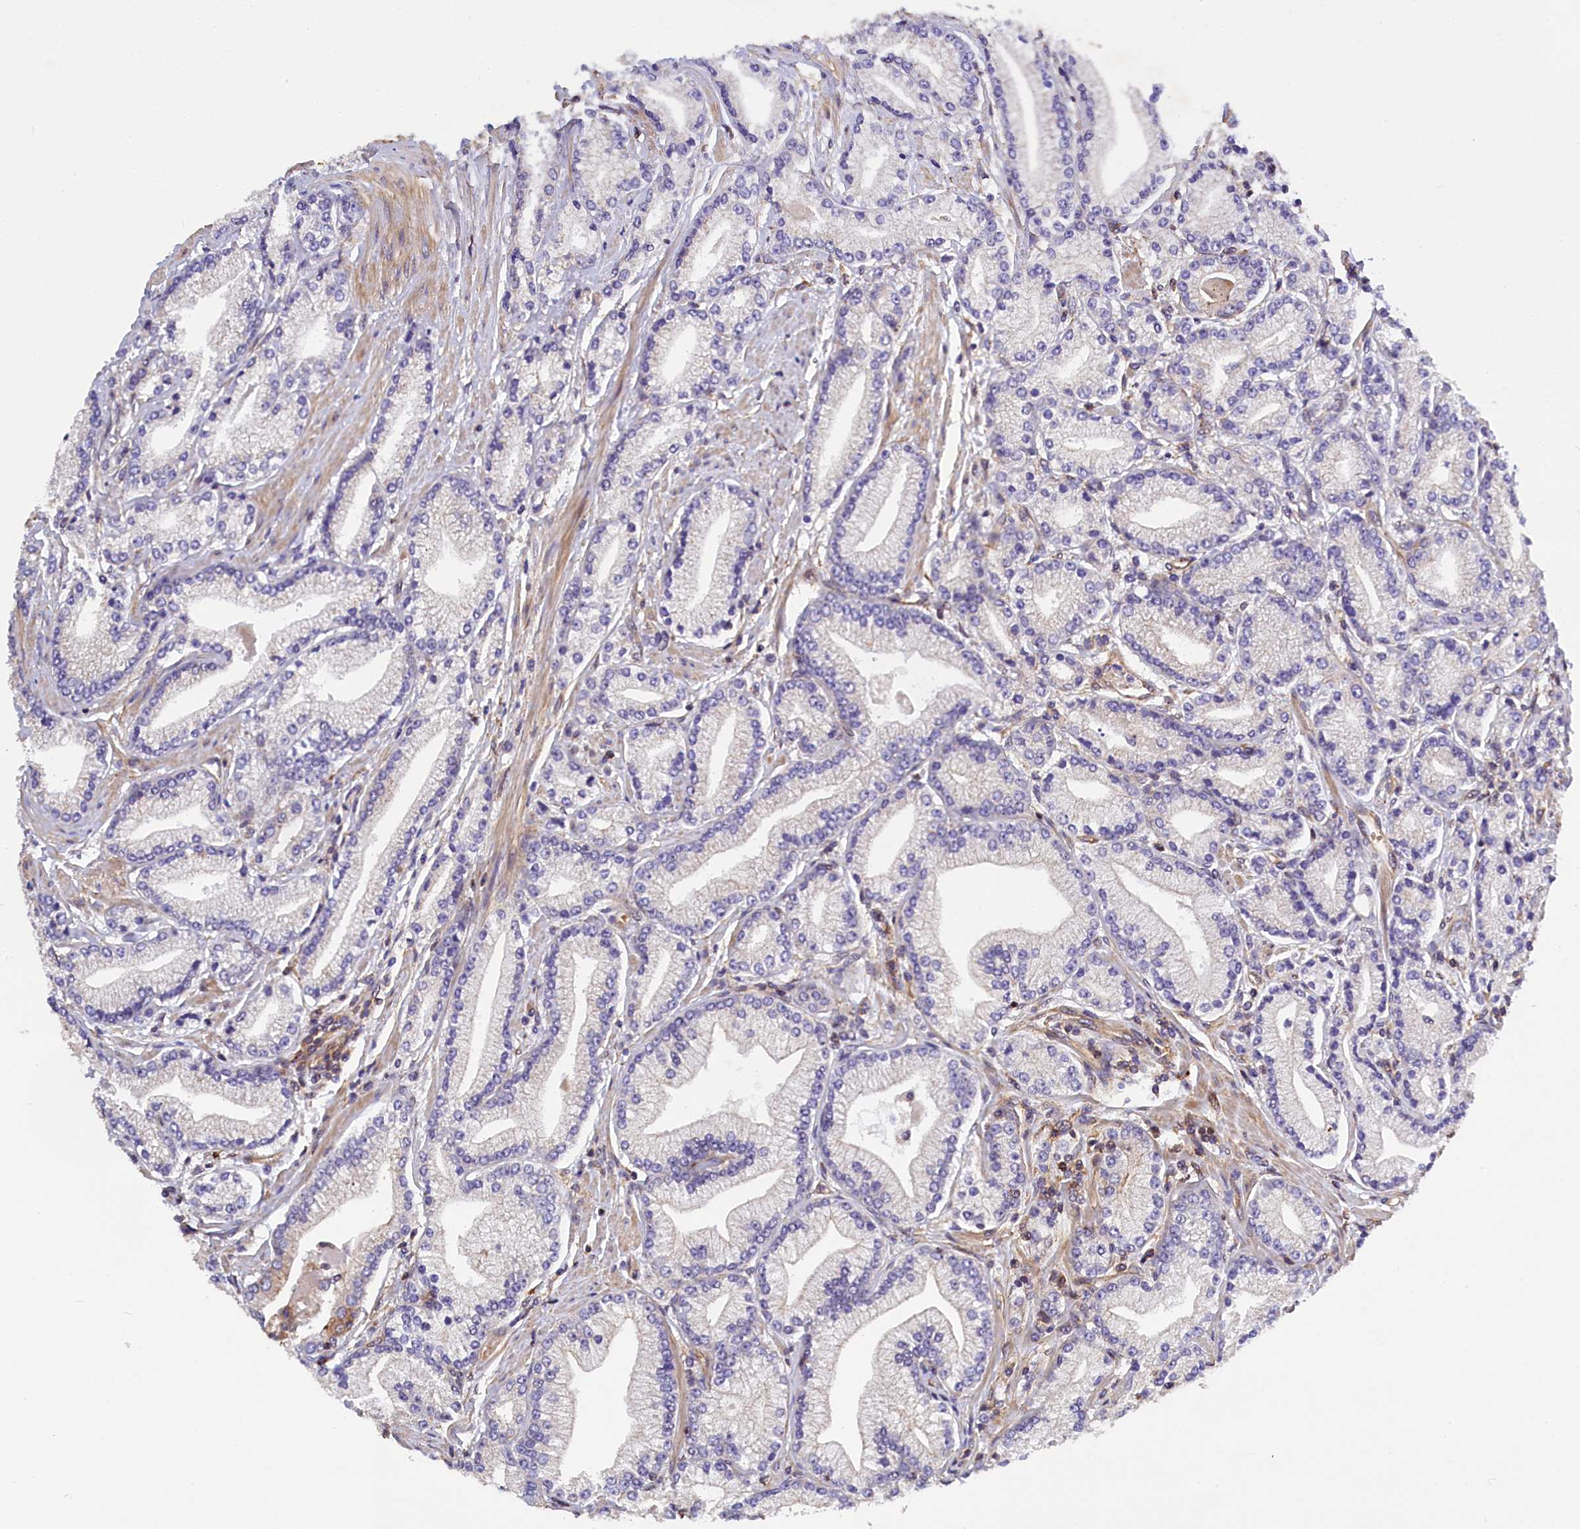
{"staining": {"intensity": "negative", "quantity": "none", "location": "none"}, "tissue": "prostate cancer", "cell_type": "Tumor cells", "image_type": "cancer", "snomed": [{"axis": "morphology", "description": "Adenocarcinoma, High grade"}, {"axis": "topography", "description": "Prostate"}], "caption": "A high-resolution image shows immunohistochemistry (IHC) staining of adenocarcinoma (high-grade) (prostate), which demonstrates no significant positivity in tumor cells. (DAB (3,3'-diaminobenzidine) immunohistochemistry (IHC), high magnification).", "gene": "MED20", "patient": {"sex": "male", "age": 67}}